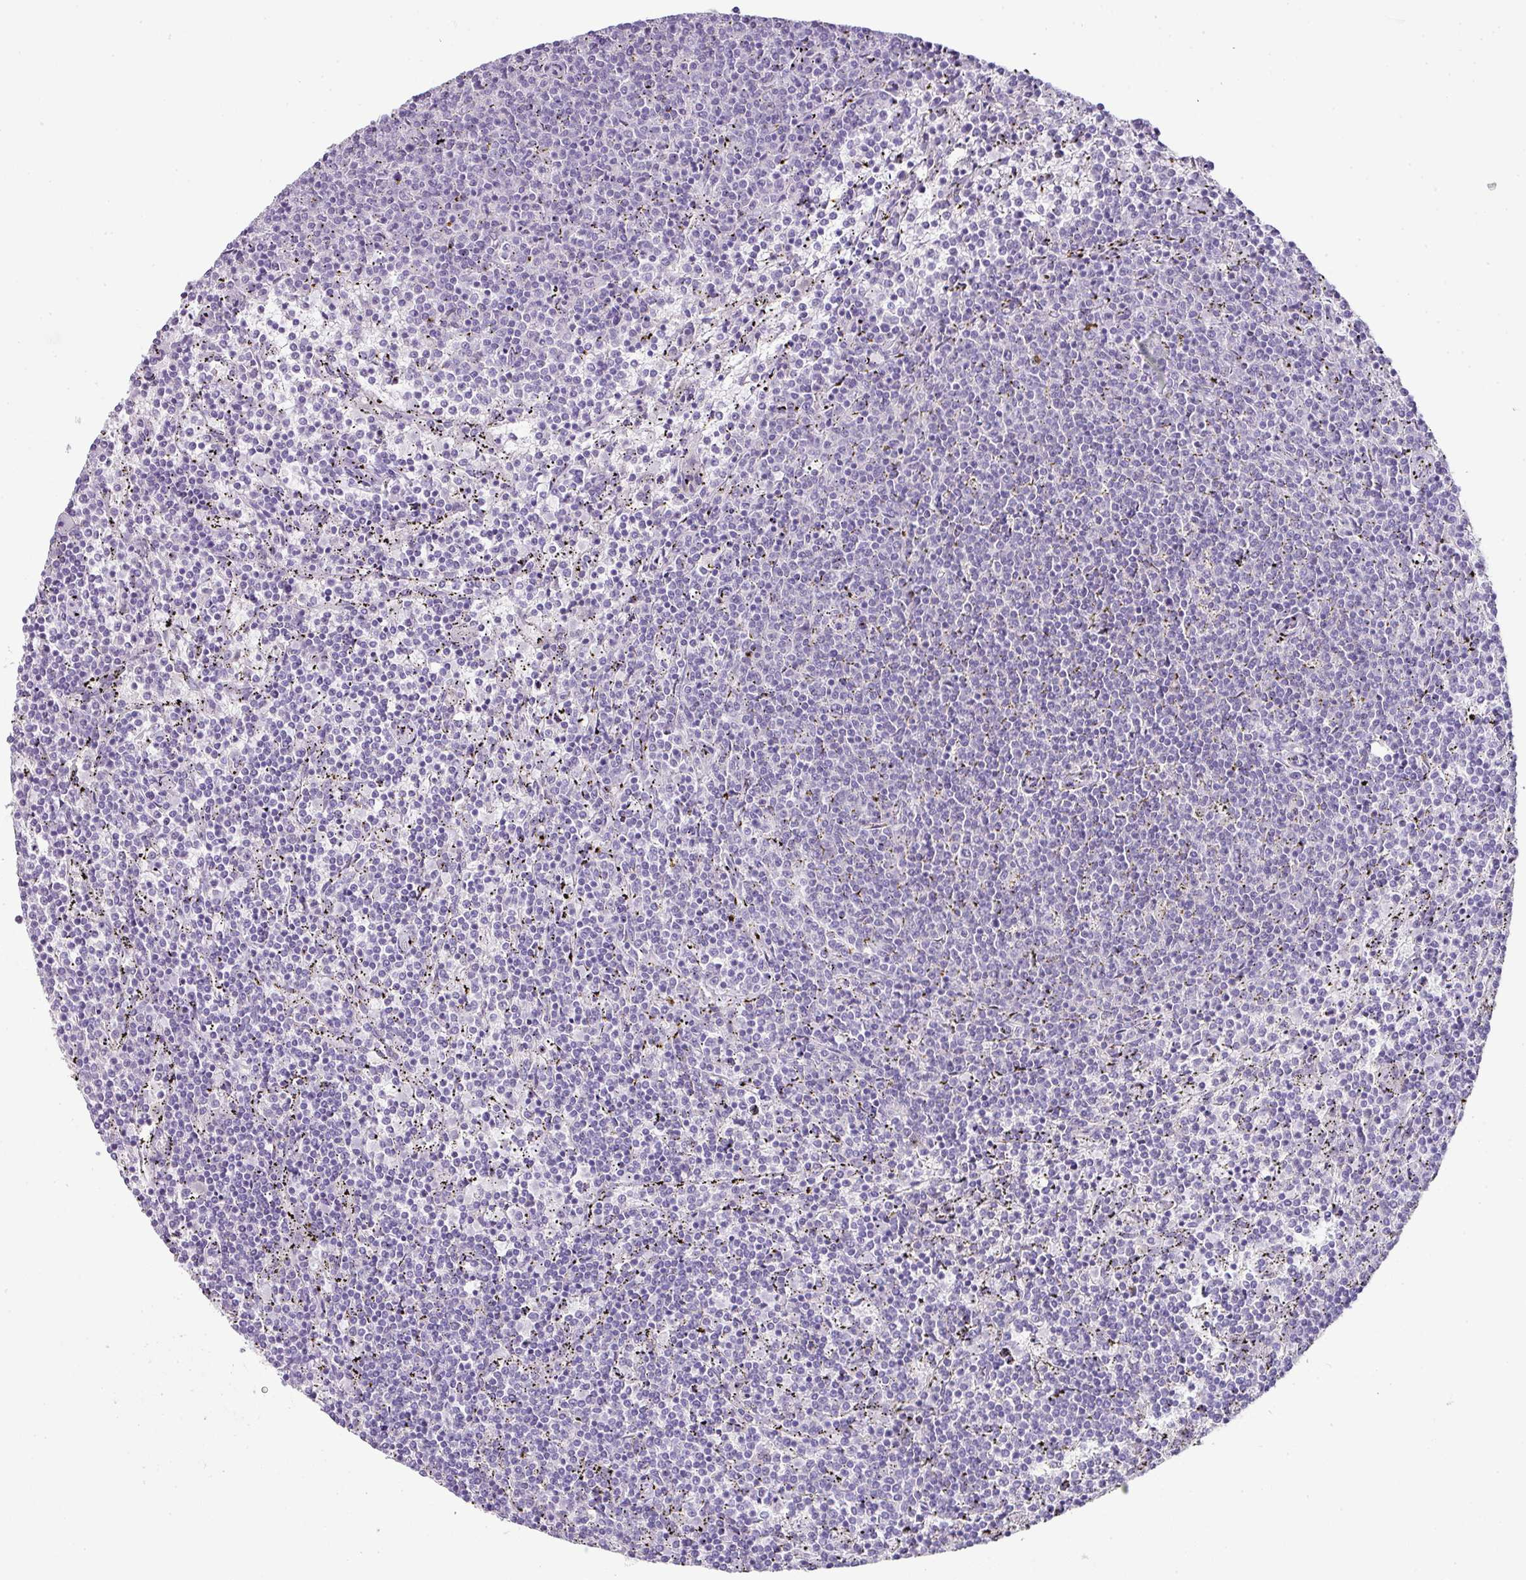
{"staining": {"intensity": "negative", "quantity": "none", "location": "none"}, "tissue": "lymphoma", "cell_type": "Tumor cells", "image_type": "cancer", "snomed": [{"axis": "morphology", "description": "Malignant lymphoma, non-Hodgkin's type, Low grade"}, {"axis": "topography", "description": "Spleen"}], "caption": "This histopathology image is of low-grade malignant lymphoma, non-Hodgkin's type stained with IHC to label a protein in brown with the nuclei are counter-stained blue. There is no expression in tumor cells. (Immunohistochemistry, brightfield microscopy, high magnification).", "gene": "FGF17", "patient": {"sex": "female", "age": 50}}